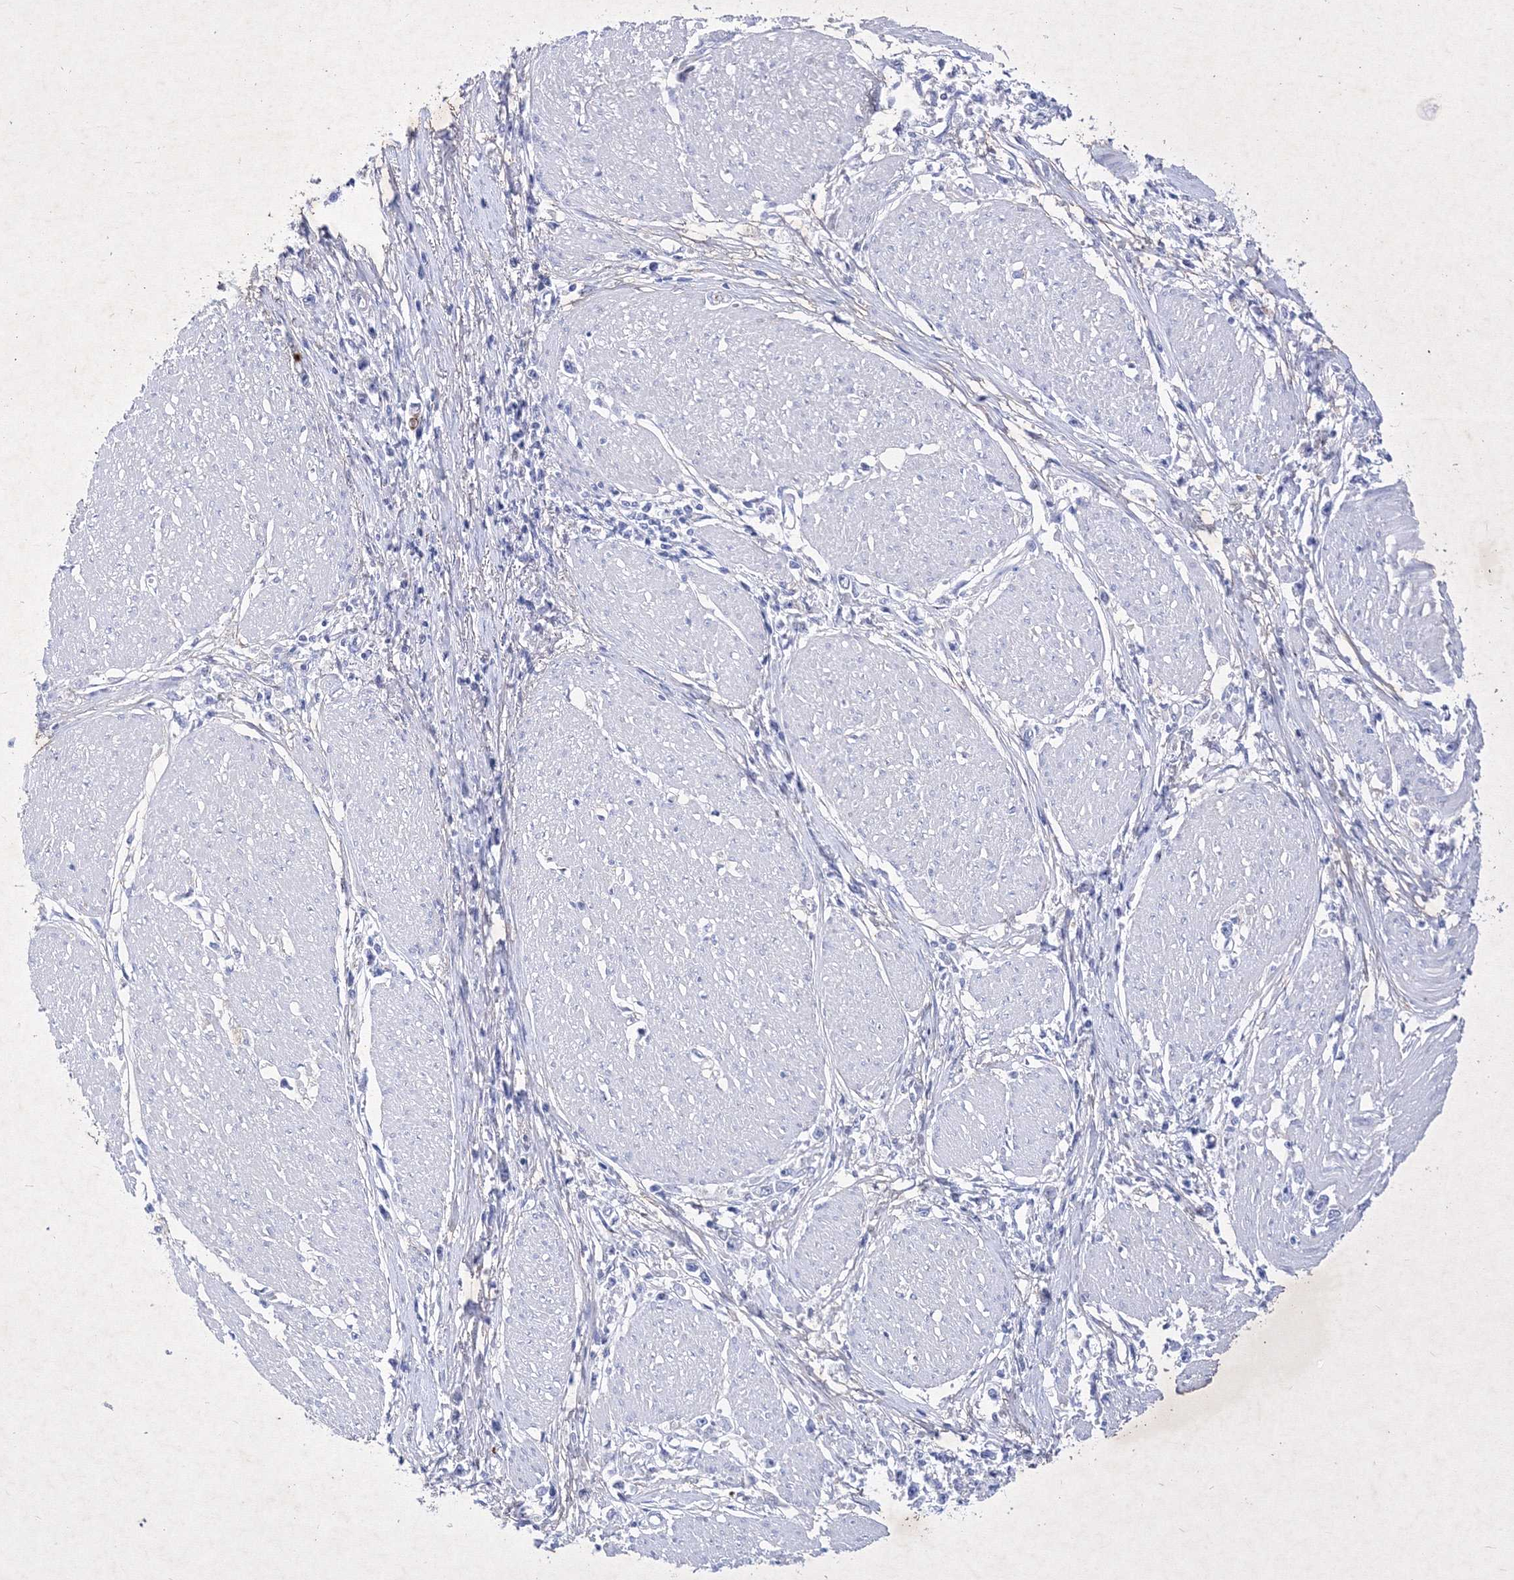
{"staining": {"intensity": "negative", "quantity": "none", "location": "none"}, "tissue": "stomach cancer", "cell_type": "Tumor cells", "image_type": "cancer", "snomed": [{"axis": "morphology", "description": "Adenocarcinoma, NOS"}, {"axis": "topography", "description": "Stomach"}], "caption": "Adenocarcinoma (stomach) was stained to show a protein in brown. There is no significant staining in tumor cells.", "gene": "GPN1", "patient": {"sex": "female", "age": 59}}